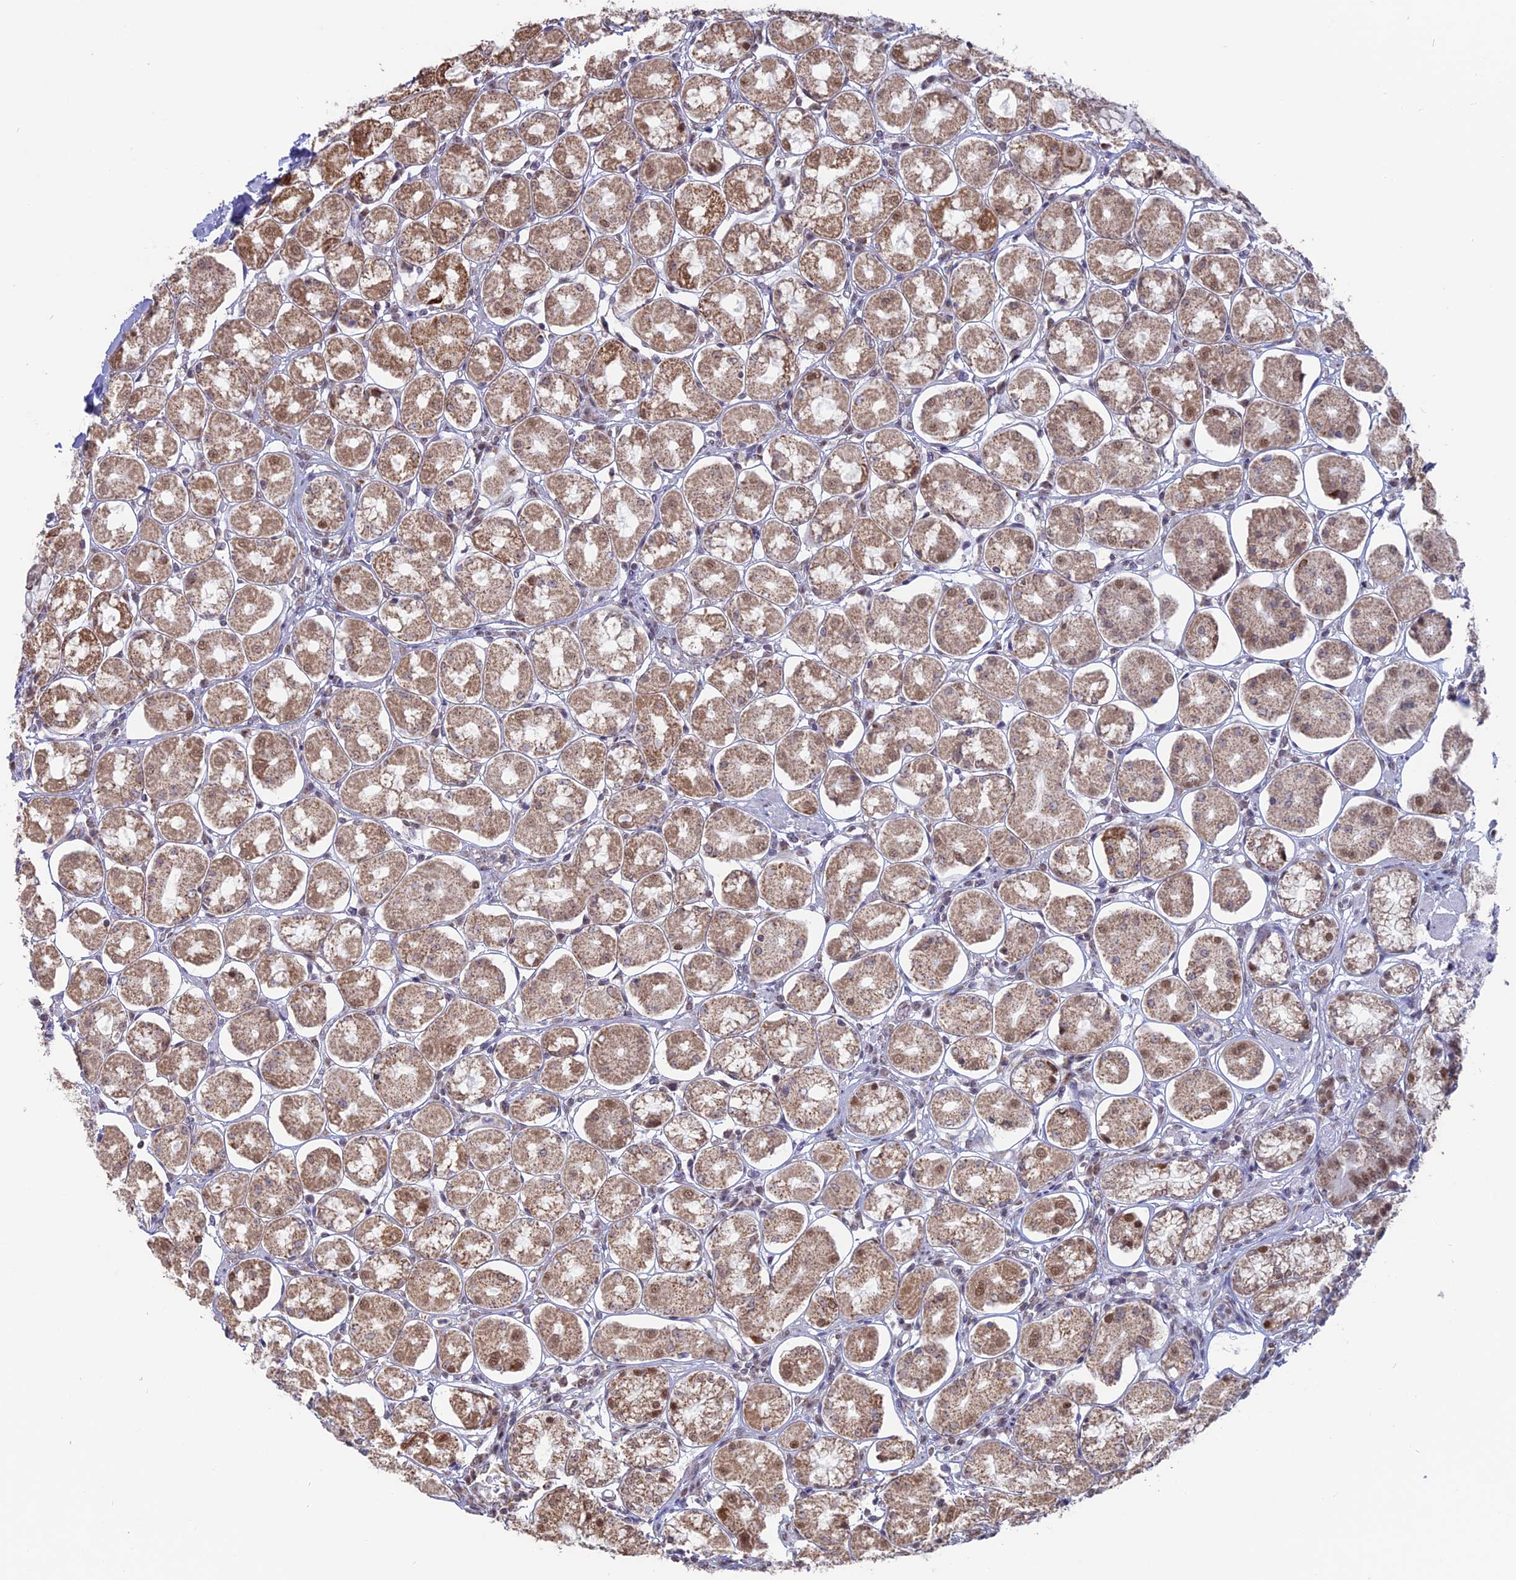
{"staining": {"intensity": "moderate", "quantity": ">75%", "location": "cytoplasmic/membranous,nuclear"}, "tissue": "stomach", "cell_type": "Glandular cells", "image_type": "normal", "snomed": [{"axis": "morphology", "description": "Normal tissue, NOS"}, {"axis": "topography", "description": "Stomach, lower"}], "caption": "Protein analysis of unremarkable stomach shows moderate cytoplasmic/membranous,nuclear staining in about >75% of glandular cells.", "gene": "ARHGAP40", "patient": {"sex": "female", "age": 56}}